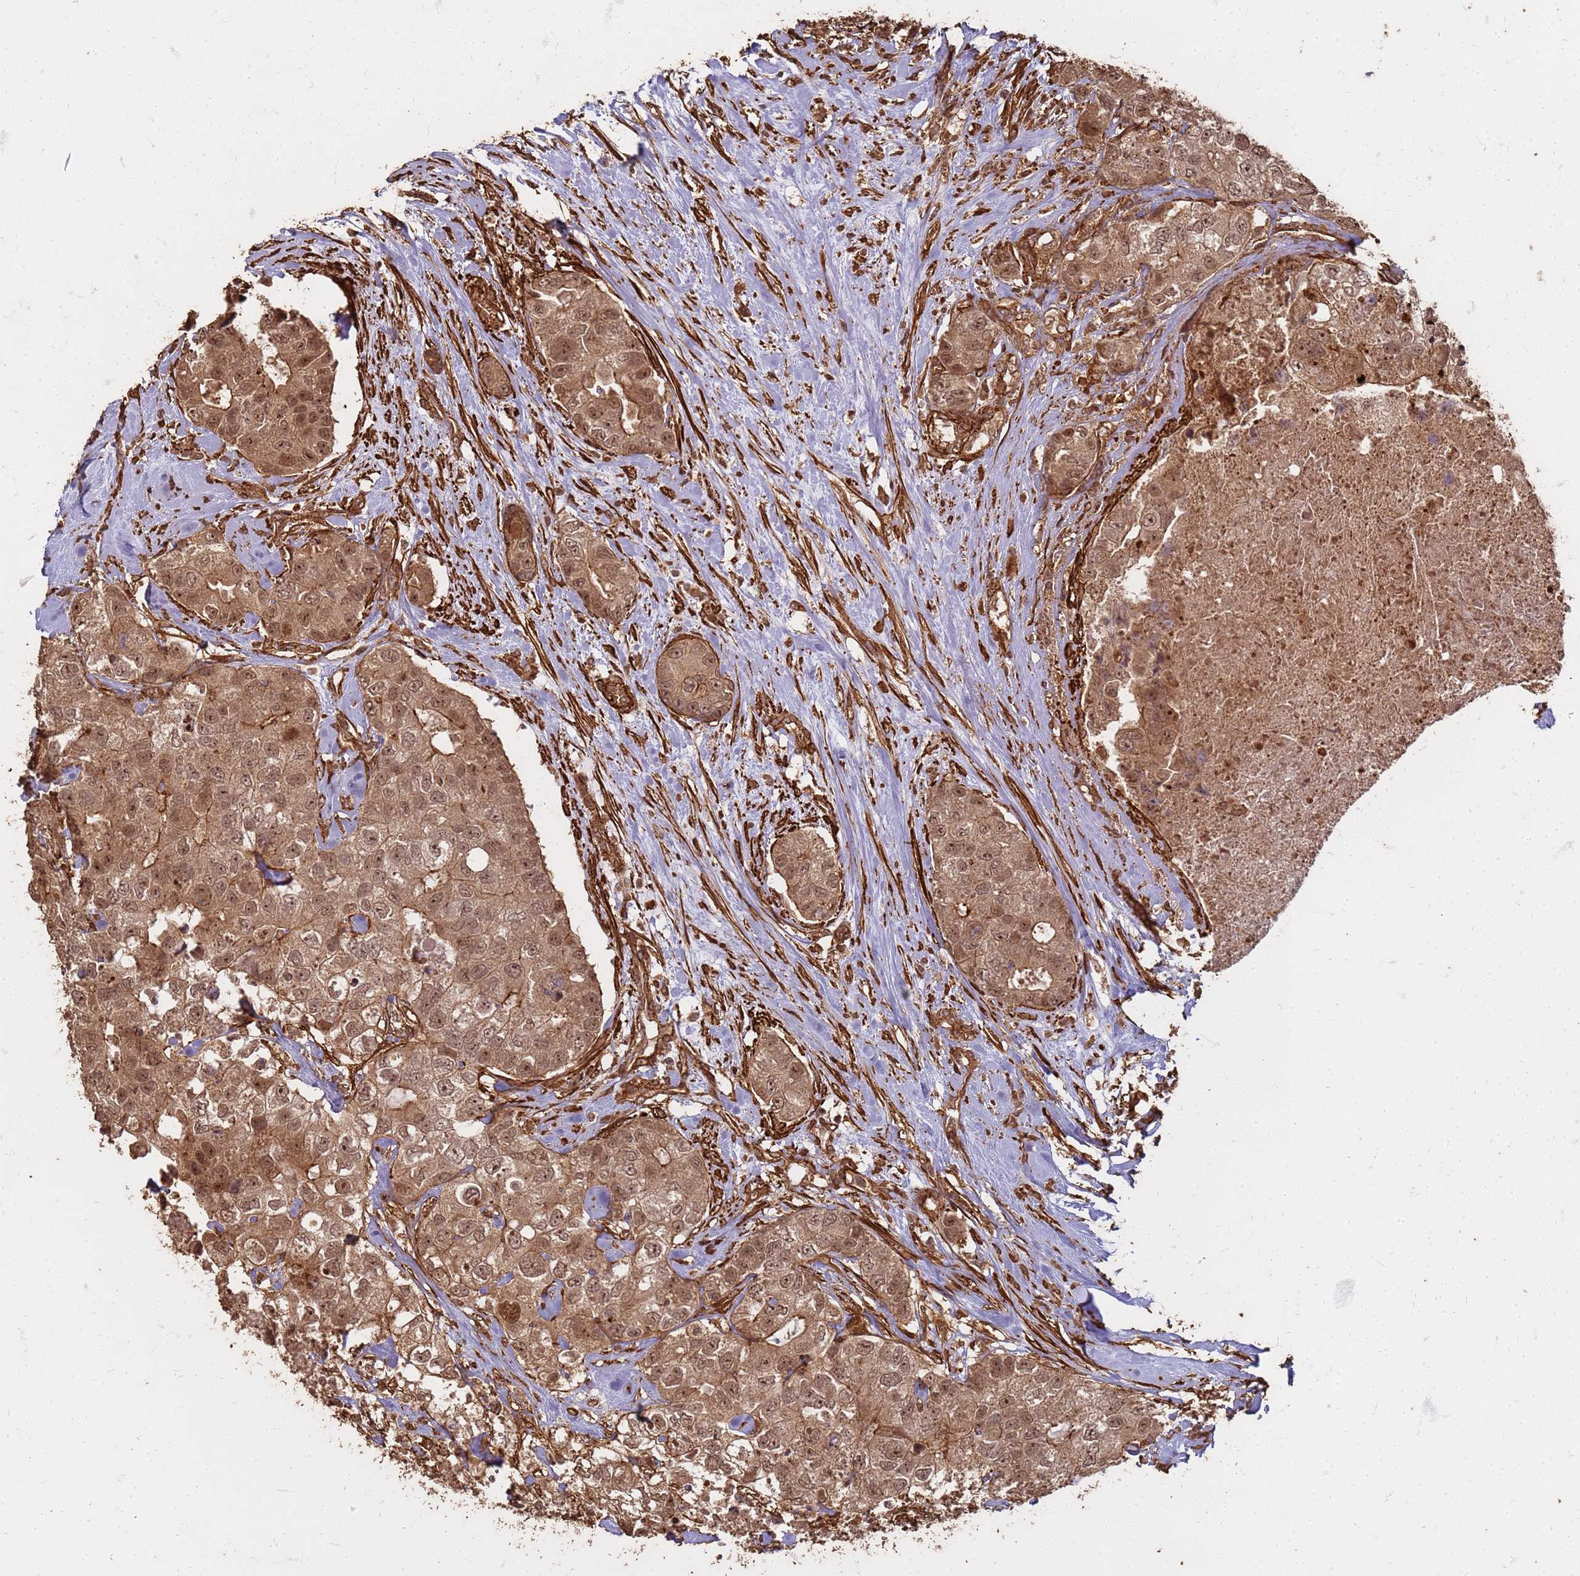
{"staining": {"intensity": "moderate", "quantity": ">75%", "location": "cytoplasmic/membranous,nuclear"}, "tissue": "breast cancer", "cell_type": "Tumor cells", "image_type": "cancer", "snomed": [{"axis": "morphology", "description": "Duct carcinoma"}, {"axis": "topography", "description": "Breast"}], "caption": "Infiltrating ductal carcinoma (breast) stained for a protein displays moderate cytoplasmic/membranous and nuclear positivity in tumor cells.", "gene": "KIF26A", "patient": {"sex": "female", "age": 62}}